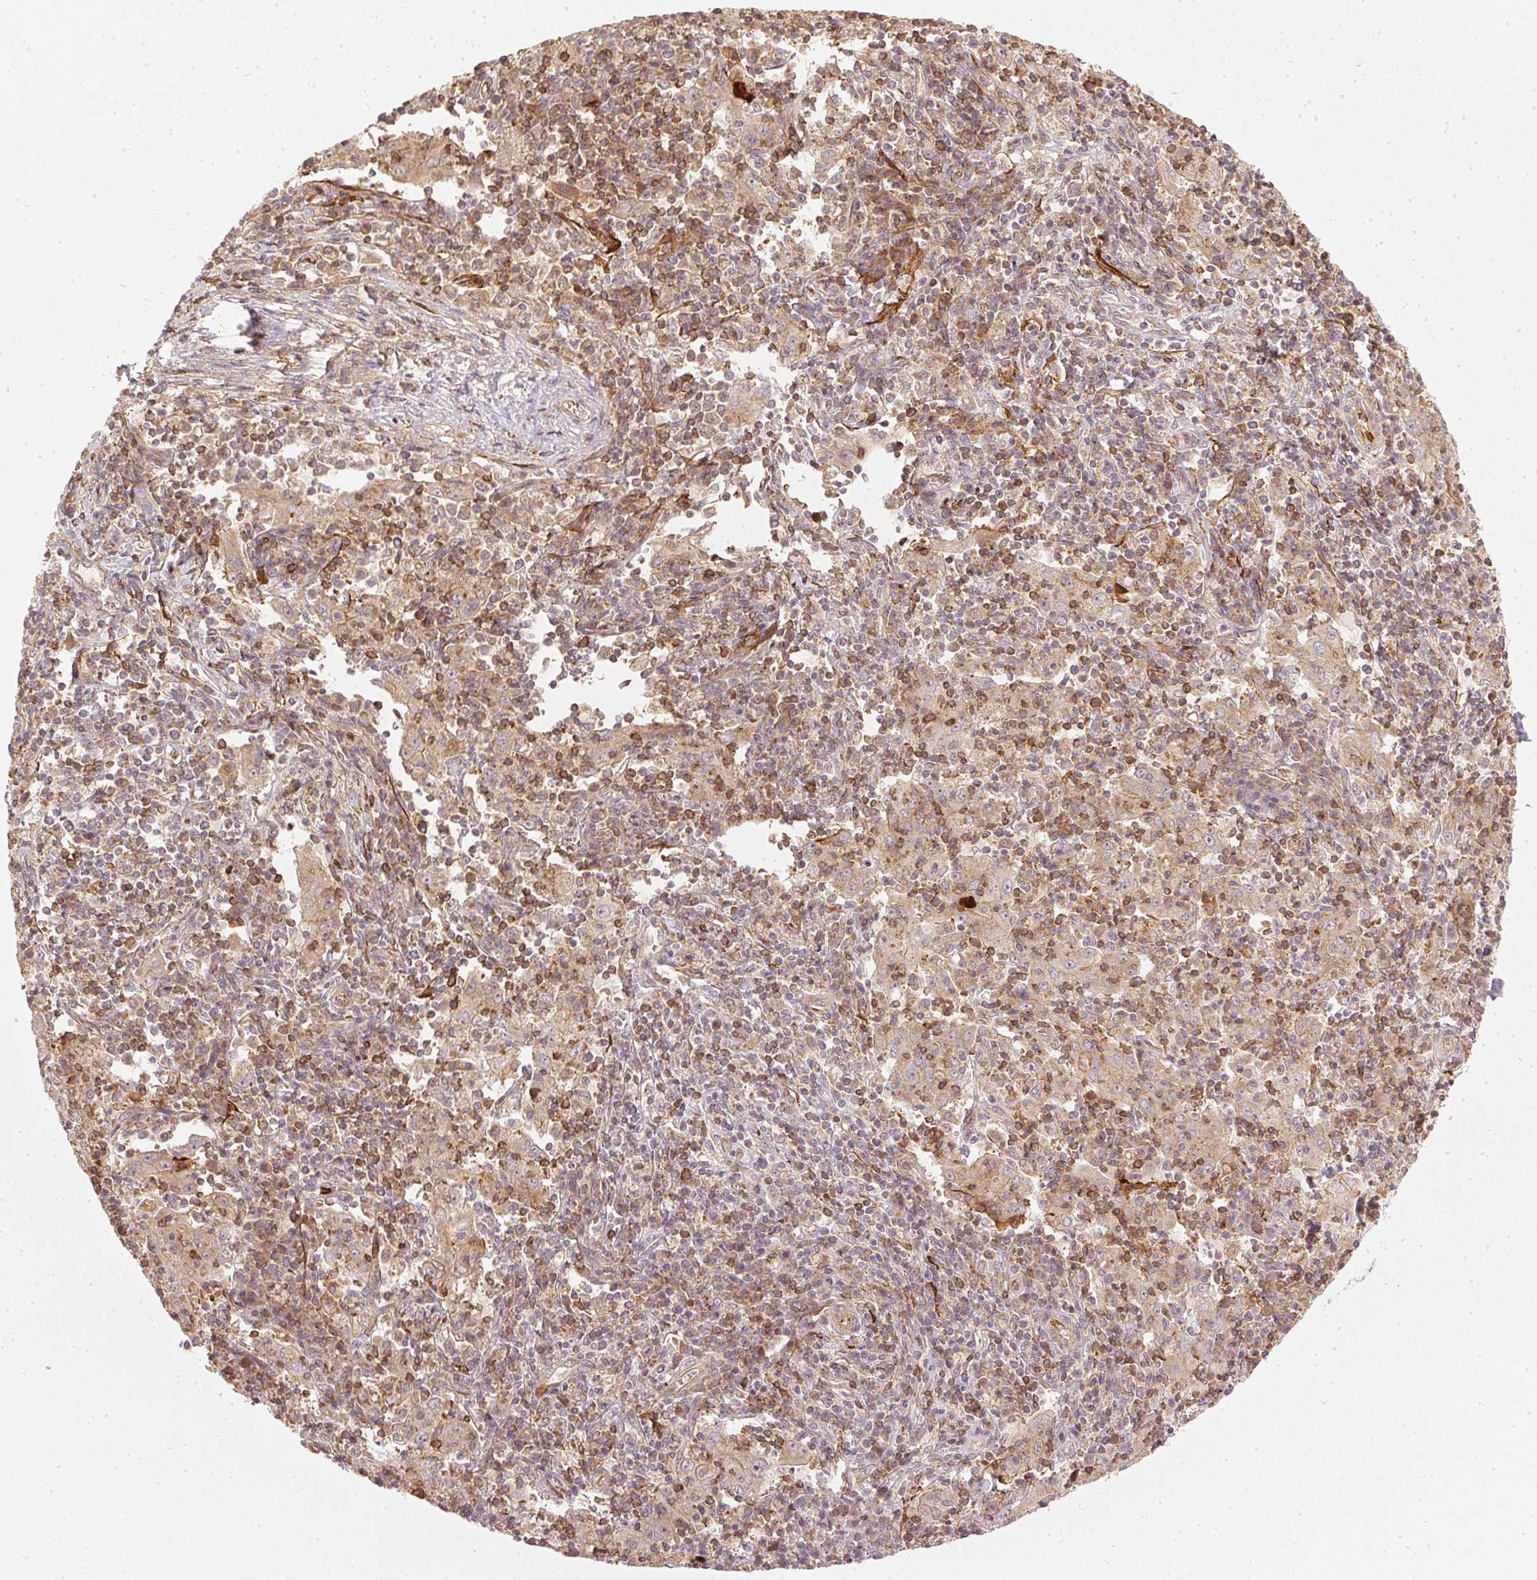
{"staining": {"intensity": "weak", "quantity": ">75%", "location": "cytoplasmic/membranous"}, "tissue": "pancreatic cancer", "cell_type": "Tumor cells", "image_type": "cancer", "snomed": [{"axis": "morphology", "description": "Adenocarcinoma, NOS"}, {"axis": "topography", "description": "Pancreas"}], "caption": "Protein positivity by immunohistochemistry displays weak cytoplasmic/membranous staining in about >75% of tumor cells in pancreatic cancer. (Stains: DAB in brown, nuclei in blue, Microscopy: brightfield microscopy at high magnification).", "gene": "NADK2", "patient": {"sex": "male", "age": 63}}